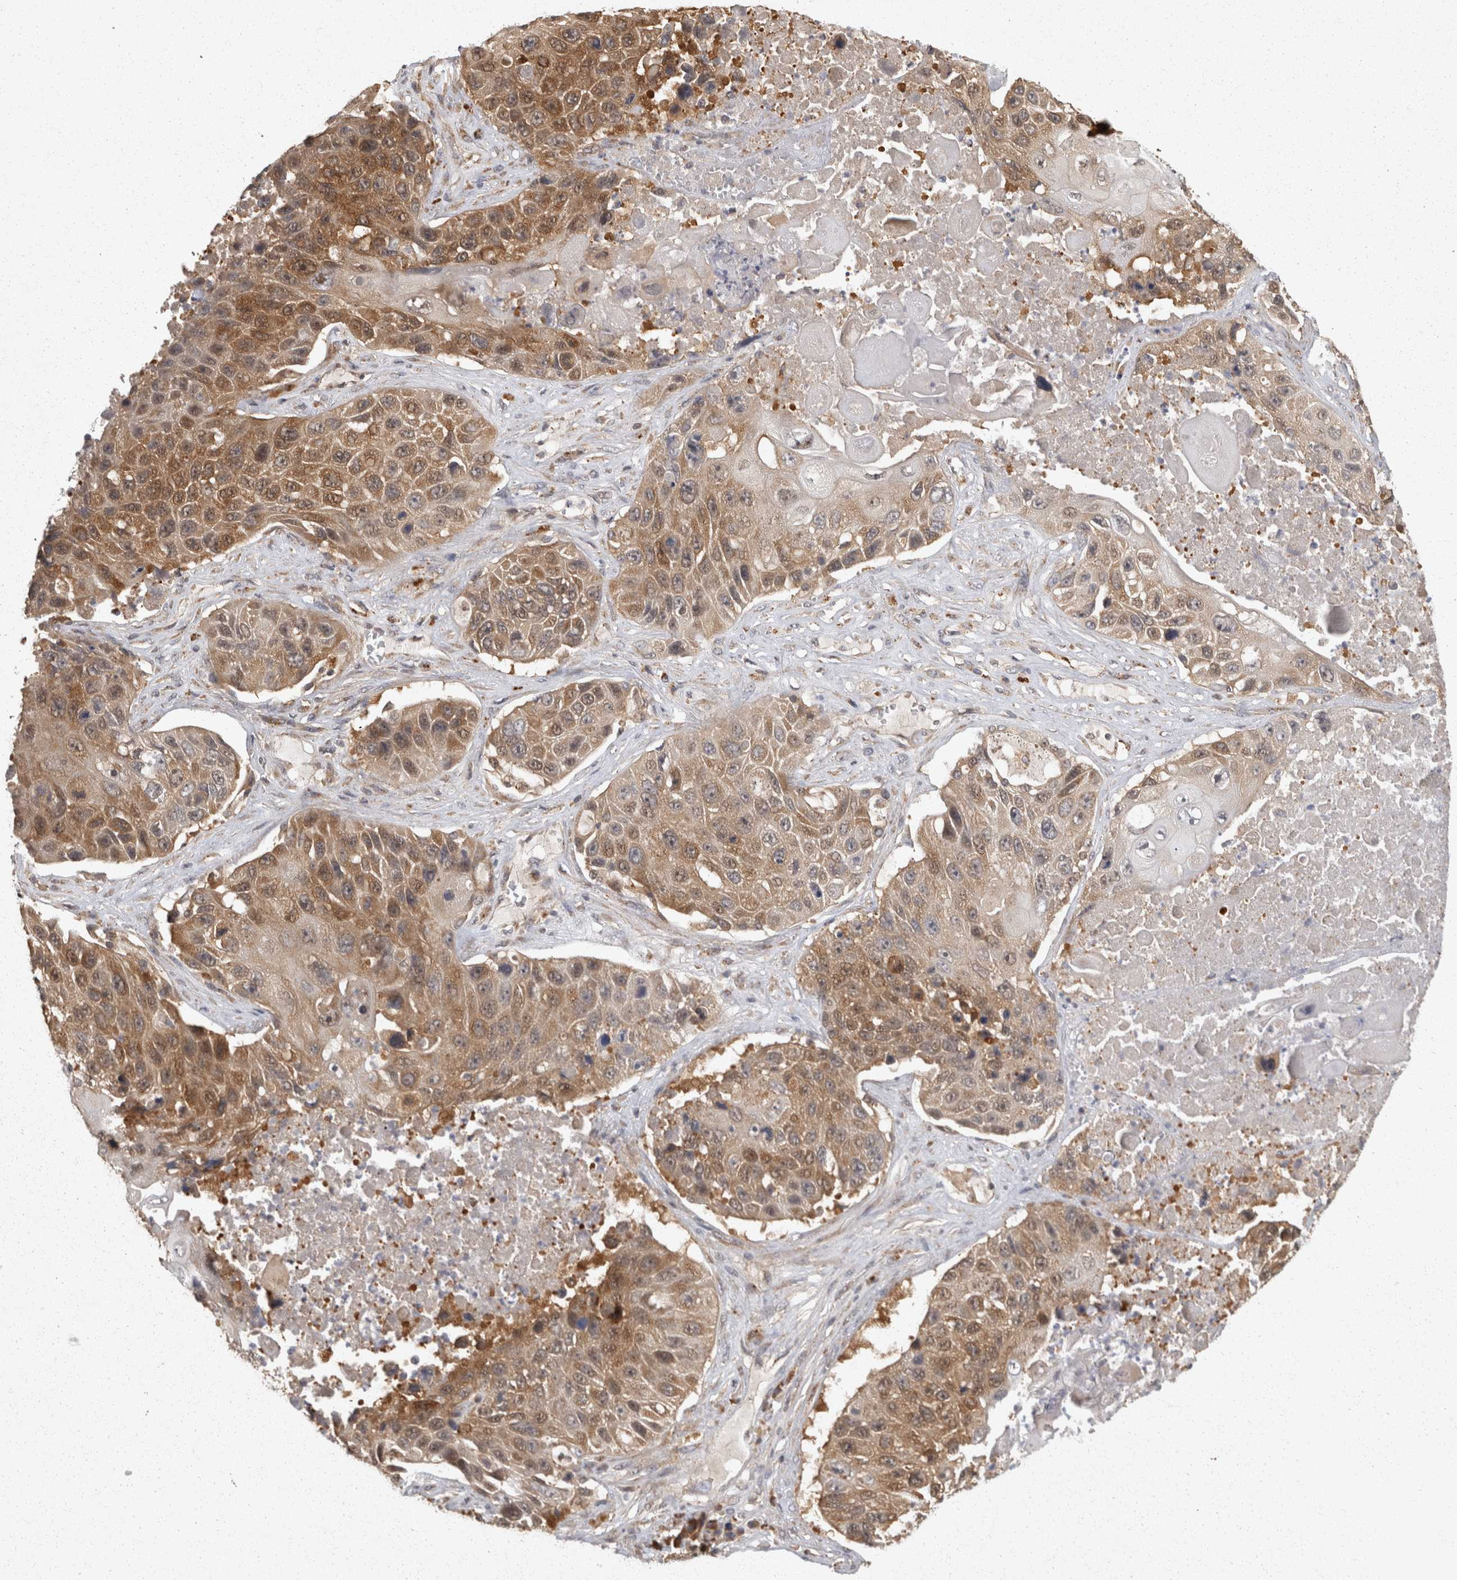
{"staining": {"intensity": "moderate", "quantity": ">75%", "location": "cytoplasmic/membranous"}, "tissue": "lung cancer", "cell_type": "Tumor cells", "image_type": "cancer", "snomed": [{"axis": "morphology", "description": "Squamous cell carcinoma, NOS"}, {"axis": "topography", "description": "Lung"}], "caption": "Squamous cell carcinoma (lung) stained with a protein marker demonstrates moderate staining in tumor cells.", "gene": "ACAT2", "patient": {"sex": "male", "age": 61}}